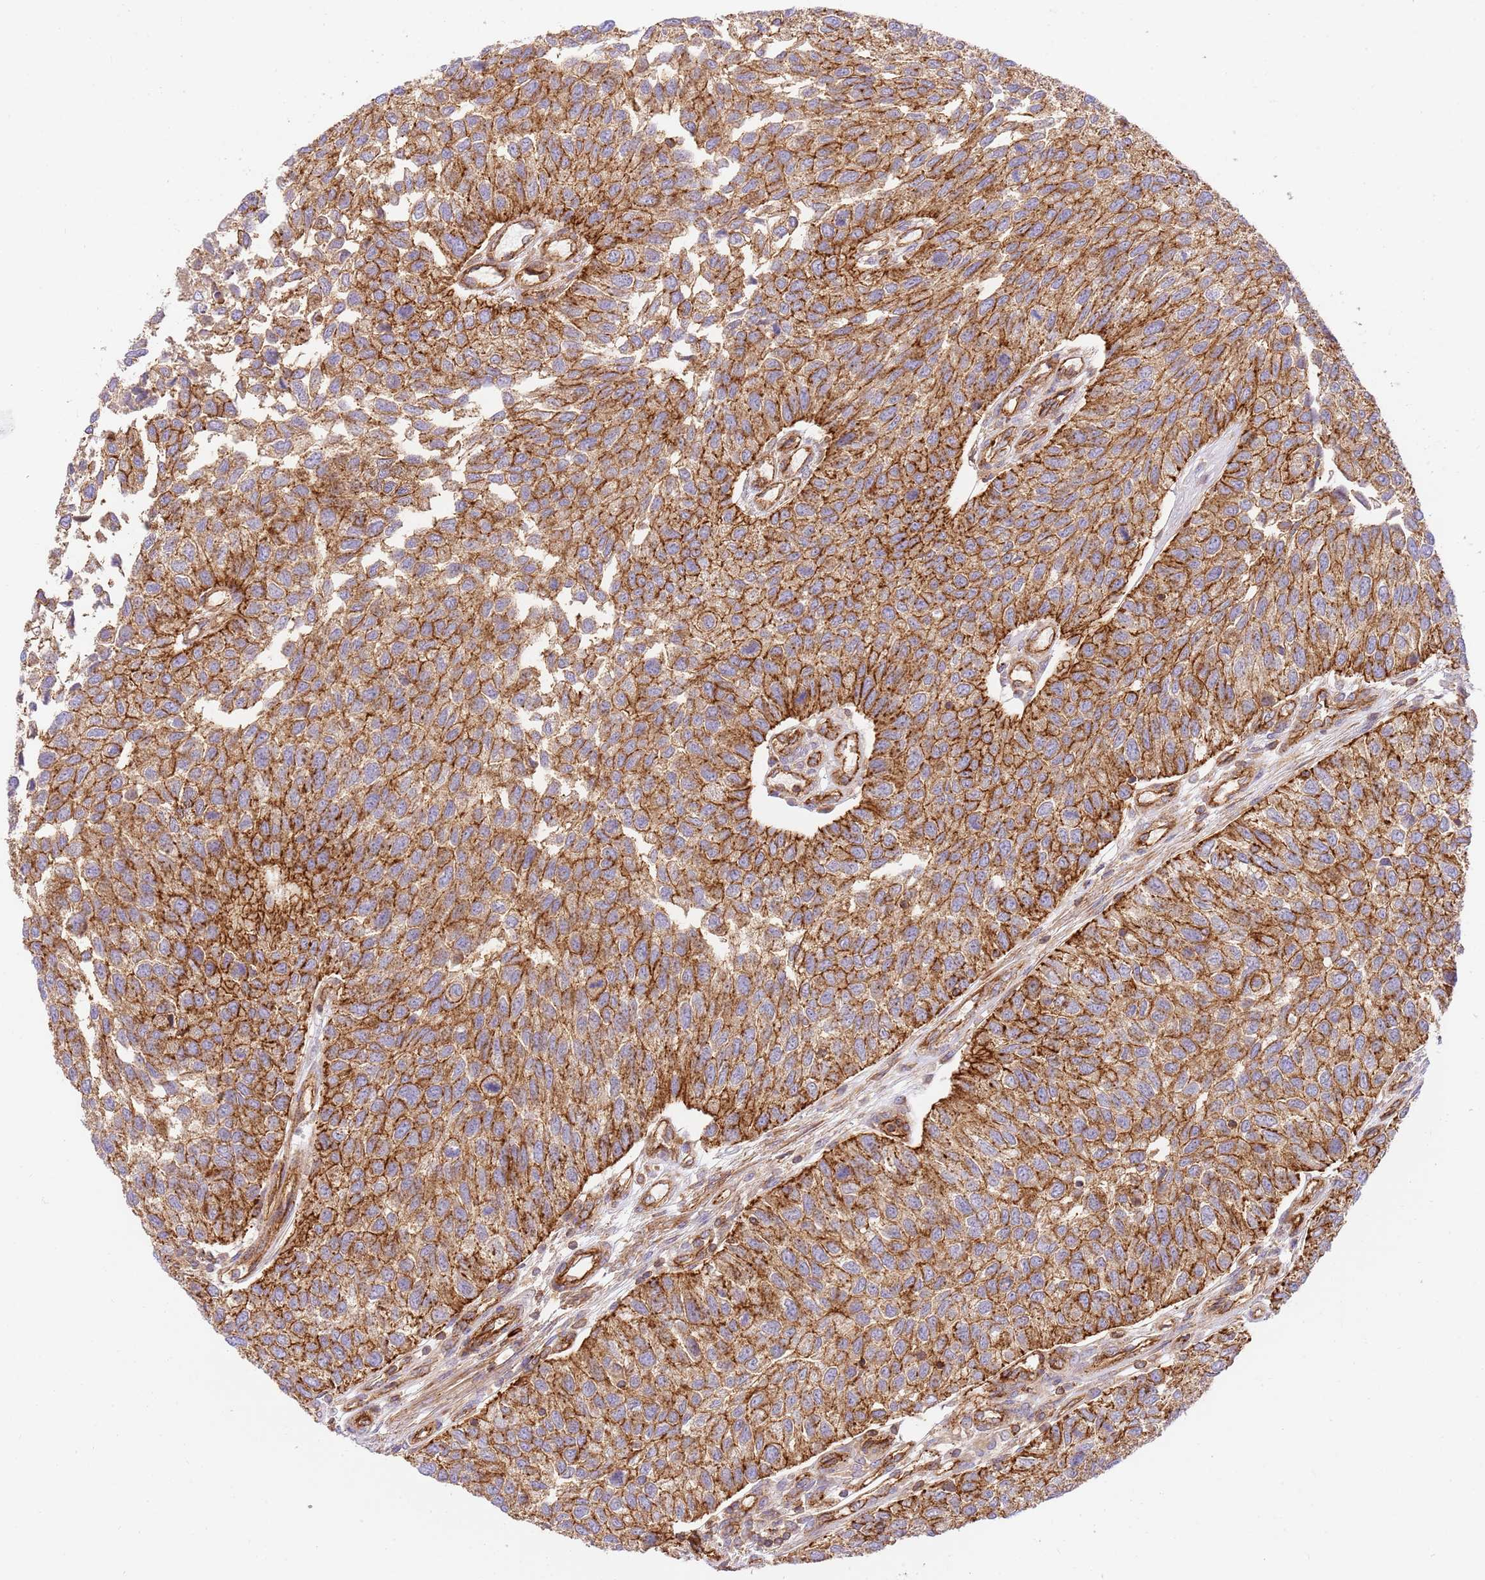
{"staining": {"intensity": "strong", "quantity": ">75%", "location": "cytoplasmic/membranous"}, "tissue": "urothelial cancer", "cell_type": "Tumor cells", "image_type": "cancer", "snomed": [{"axis": "morphology", "description": "Urothelial carcinoma, NOS"}, {"axis": "topography", "description": "Urinary bladder"}], "caption": "Human transitional cell carcinoma stained with a protein marker demonstrates strong staining in tumor cells.", "gene": "EFCAB8", "patient": {"sex": "male", "age": 55}}